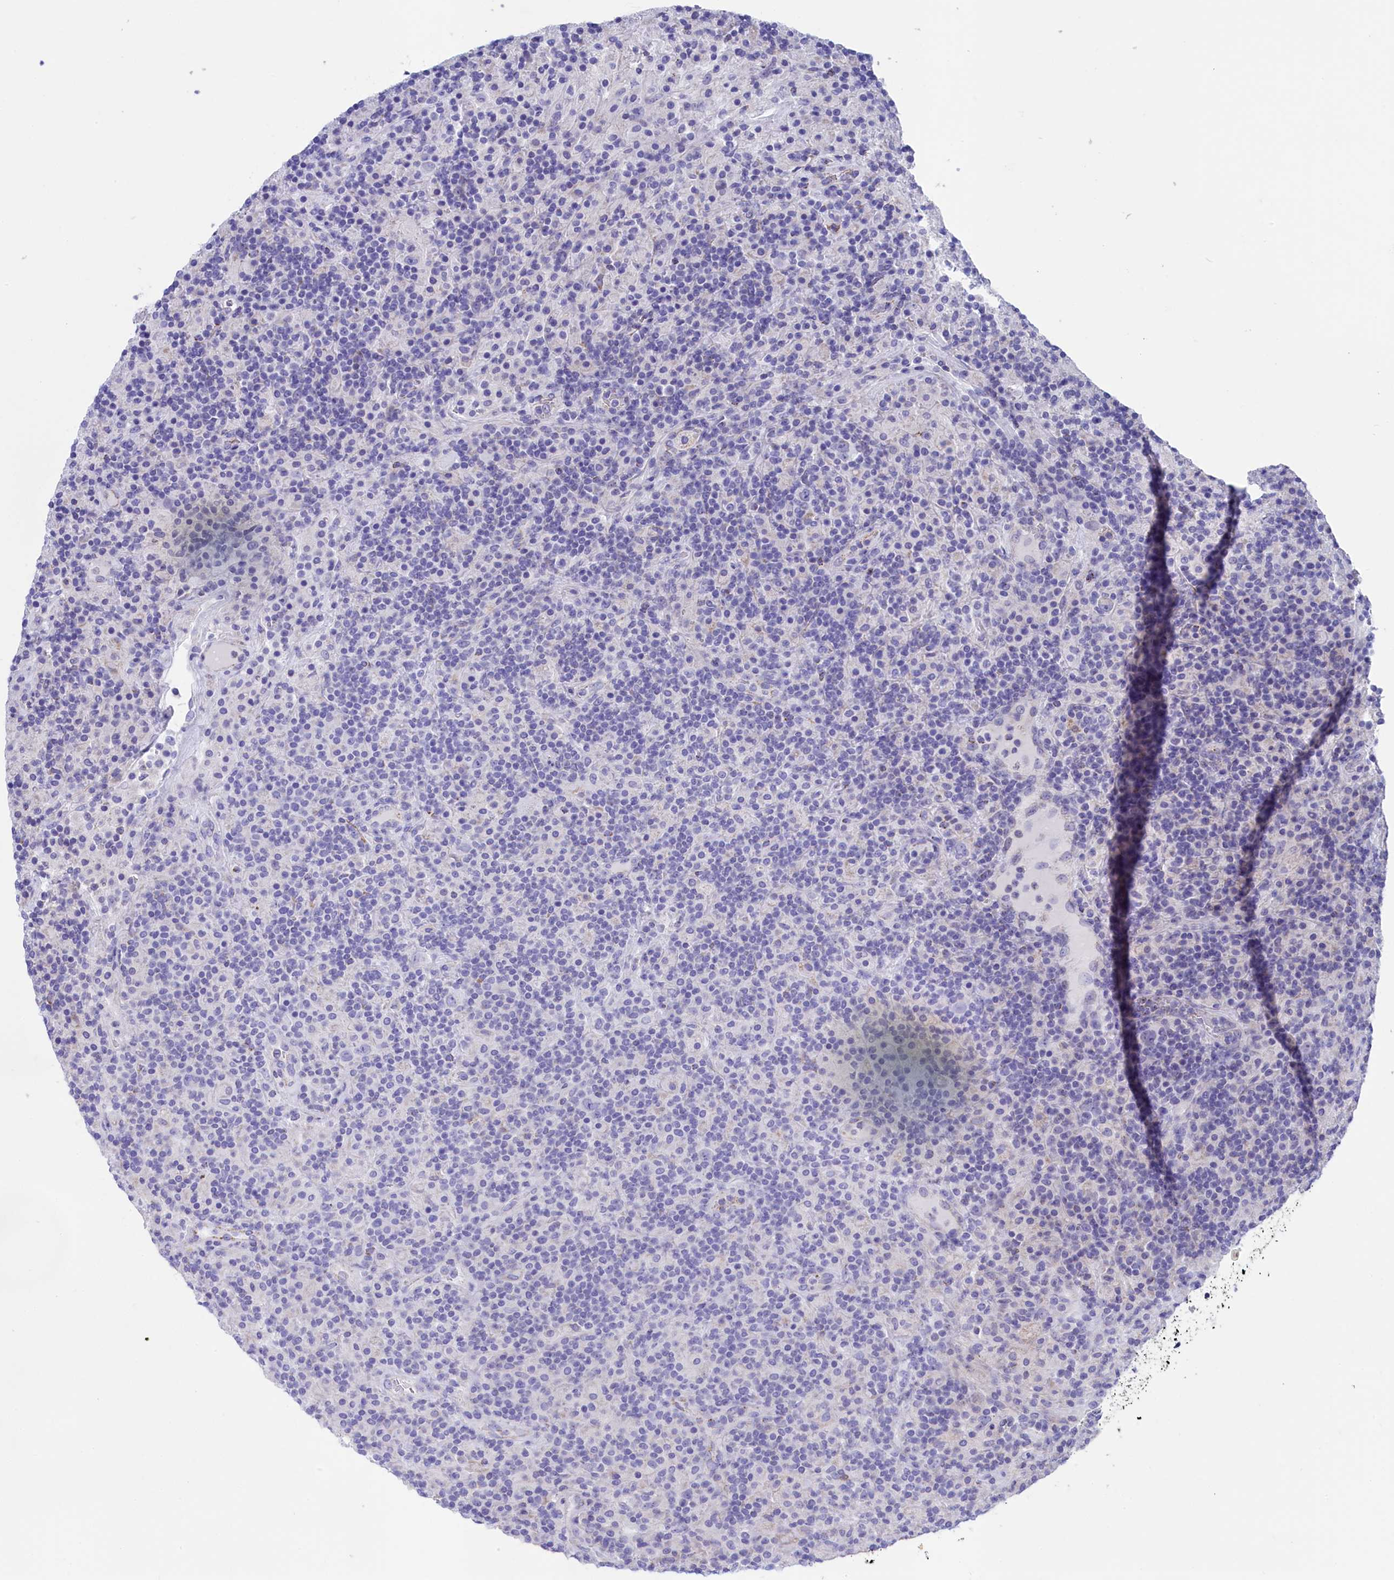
{"staining": {"intensity": "negative", "quantity": "none", "location": "none"}, "tissue": "lymphoma", "cell_type": "Tumor cells", "image_type": "cancer", "snomed": [{"axis": "morphology", "description": "Hodgkin's disease, NOS"}, {"axis": "topography", "description": "Lymph node"}], "caption": "There is no significant expression in tumor cells of Hodgkin's disease.", "gene": "PRDM12", "patient": {"sex": "male", "age": 70}}